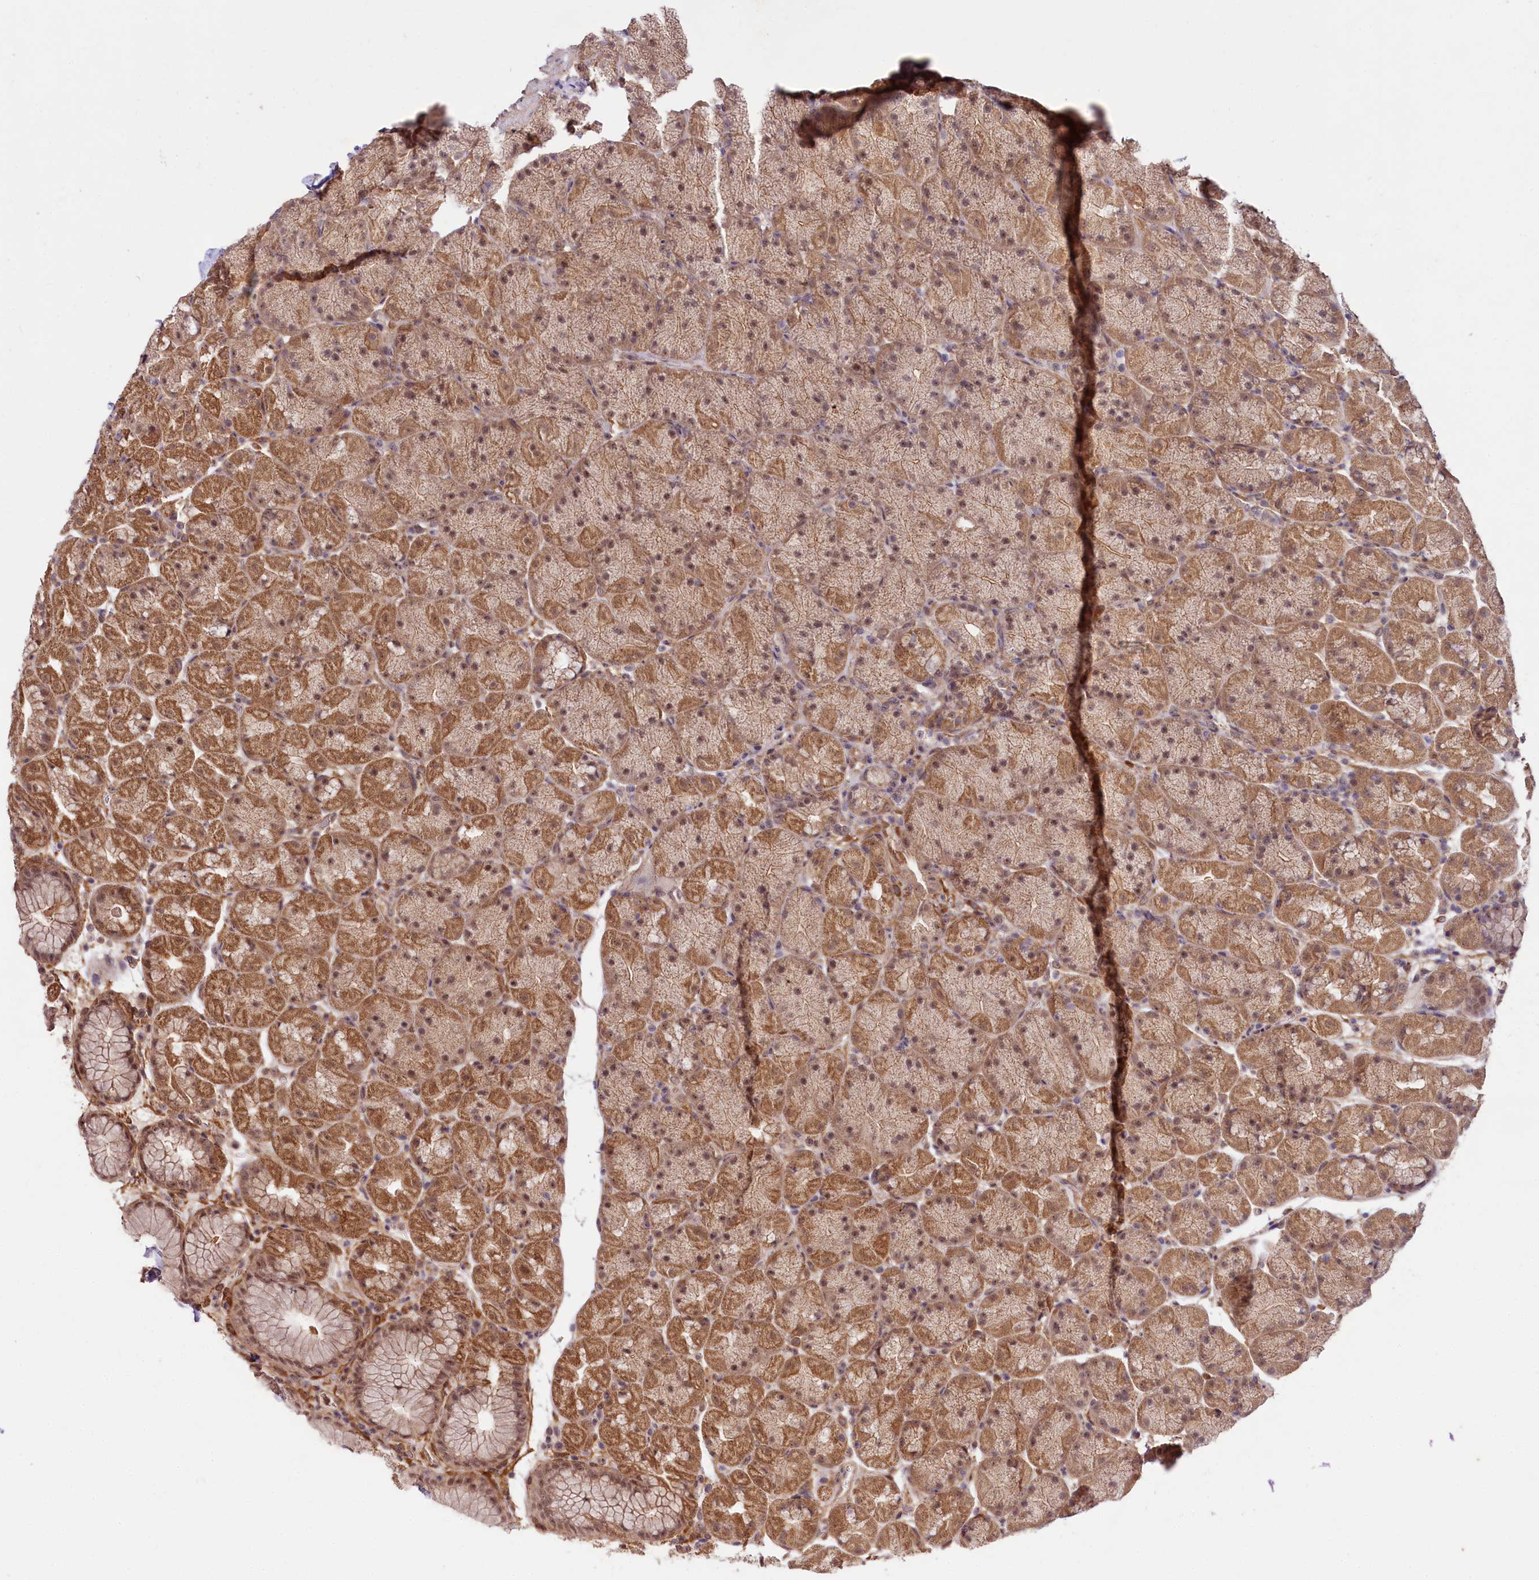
{"staining": {"intensity": "moderate", "quantity": ">75%", "location": "cytoplasmic/membranous,nuclear"}, "tissue": "stomach", "cell_type": "Glandular cells", "image_type": "normal", "snomed": [{"axis": "morphology", "description": "Normal tissue, NOS"}, {"axis": "topography", "description": "Stomach, upper"}, {"axis": "topography", "description": "Stomach, lower"}], "caption": "IHC micrograph of unremarkable stomach stained for a protein (brown), which reveals medium levels of moderate cytoplasmic/membranous,nuclear staining in about >75% of glandular cells.", "gene": "PHLDB1", "patient": {"sex": "male", "age": 67}}